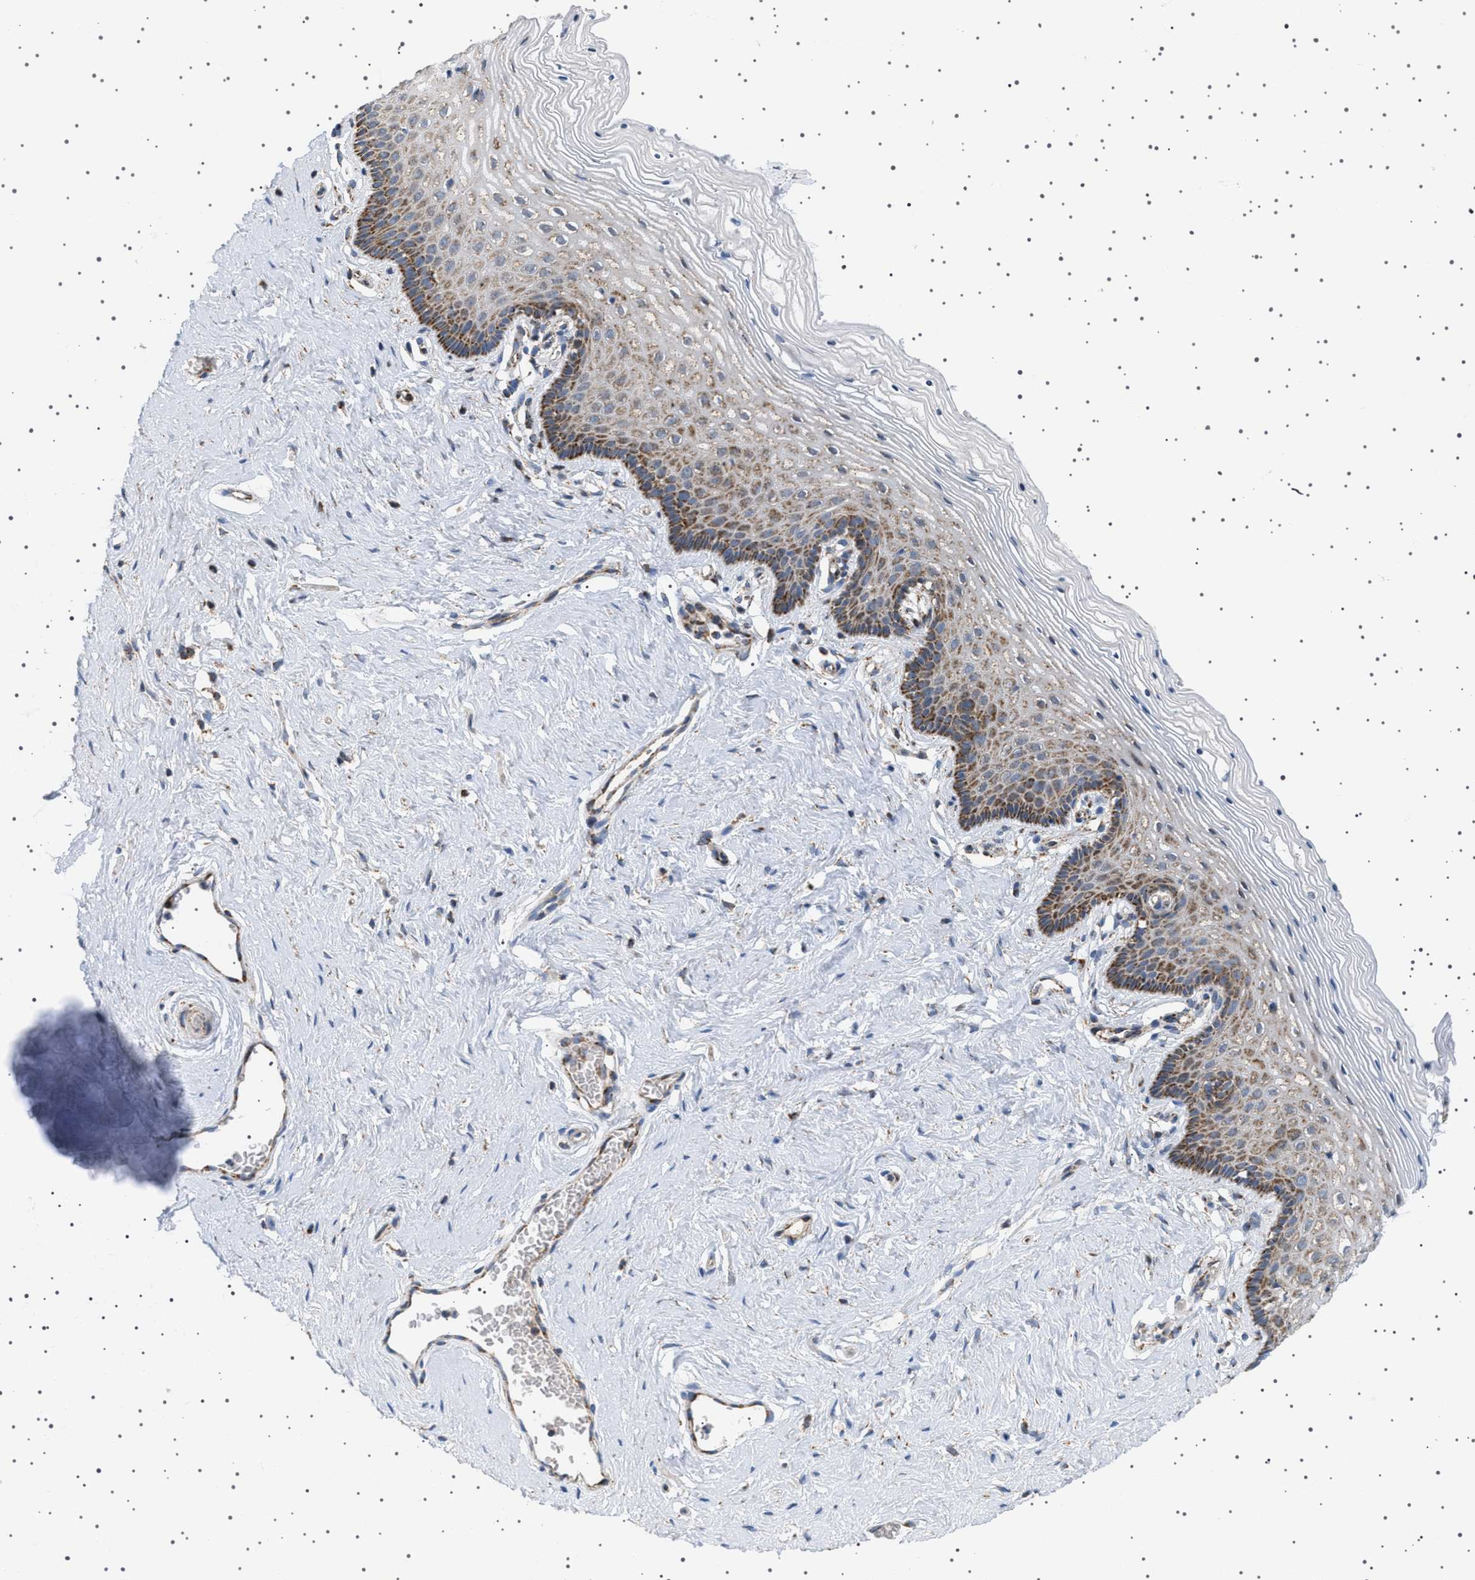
{"staining": {"intensity": "strong", "quantity": "<25%", "location": "cytoplasmic/membranous"}, "tissue": "vagina", "cell_type": "Squamous epithelial cells", "image_type": "normal", "snomed": [{"axis": "morphology", "description": "Normal tissue, NOS"}, {"axis": "topography", "description": "Vagina"}], "caption": "A photomicrograph of vagina stained for a protein displays strong cytoplasmic/membranous brown staining in squamous epithelial cells. (DAB (3,3'-diaminobenzidine) IHC, brown staining for protein, blue staining for nuclei).", "gene": "UBXN8", "patient": {"sex": "female", "age": 32}}